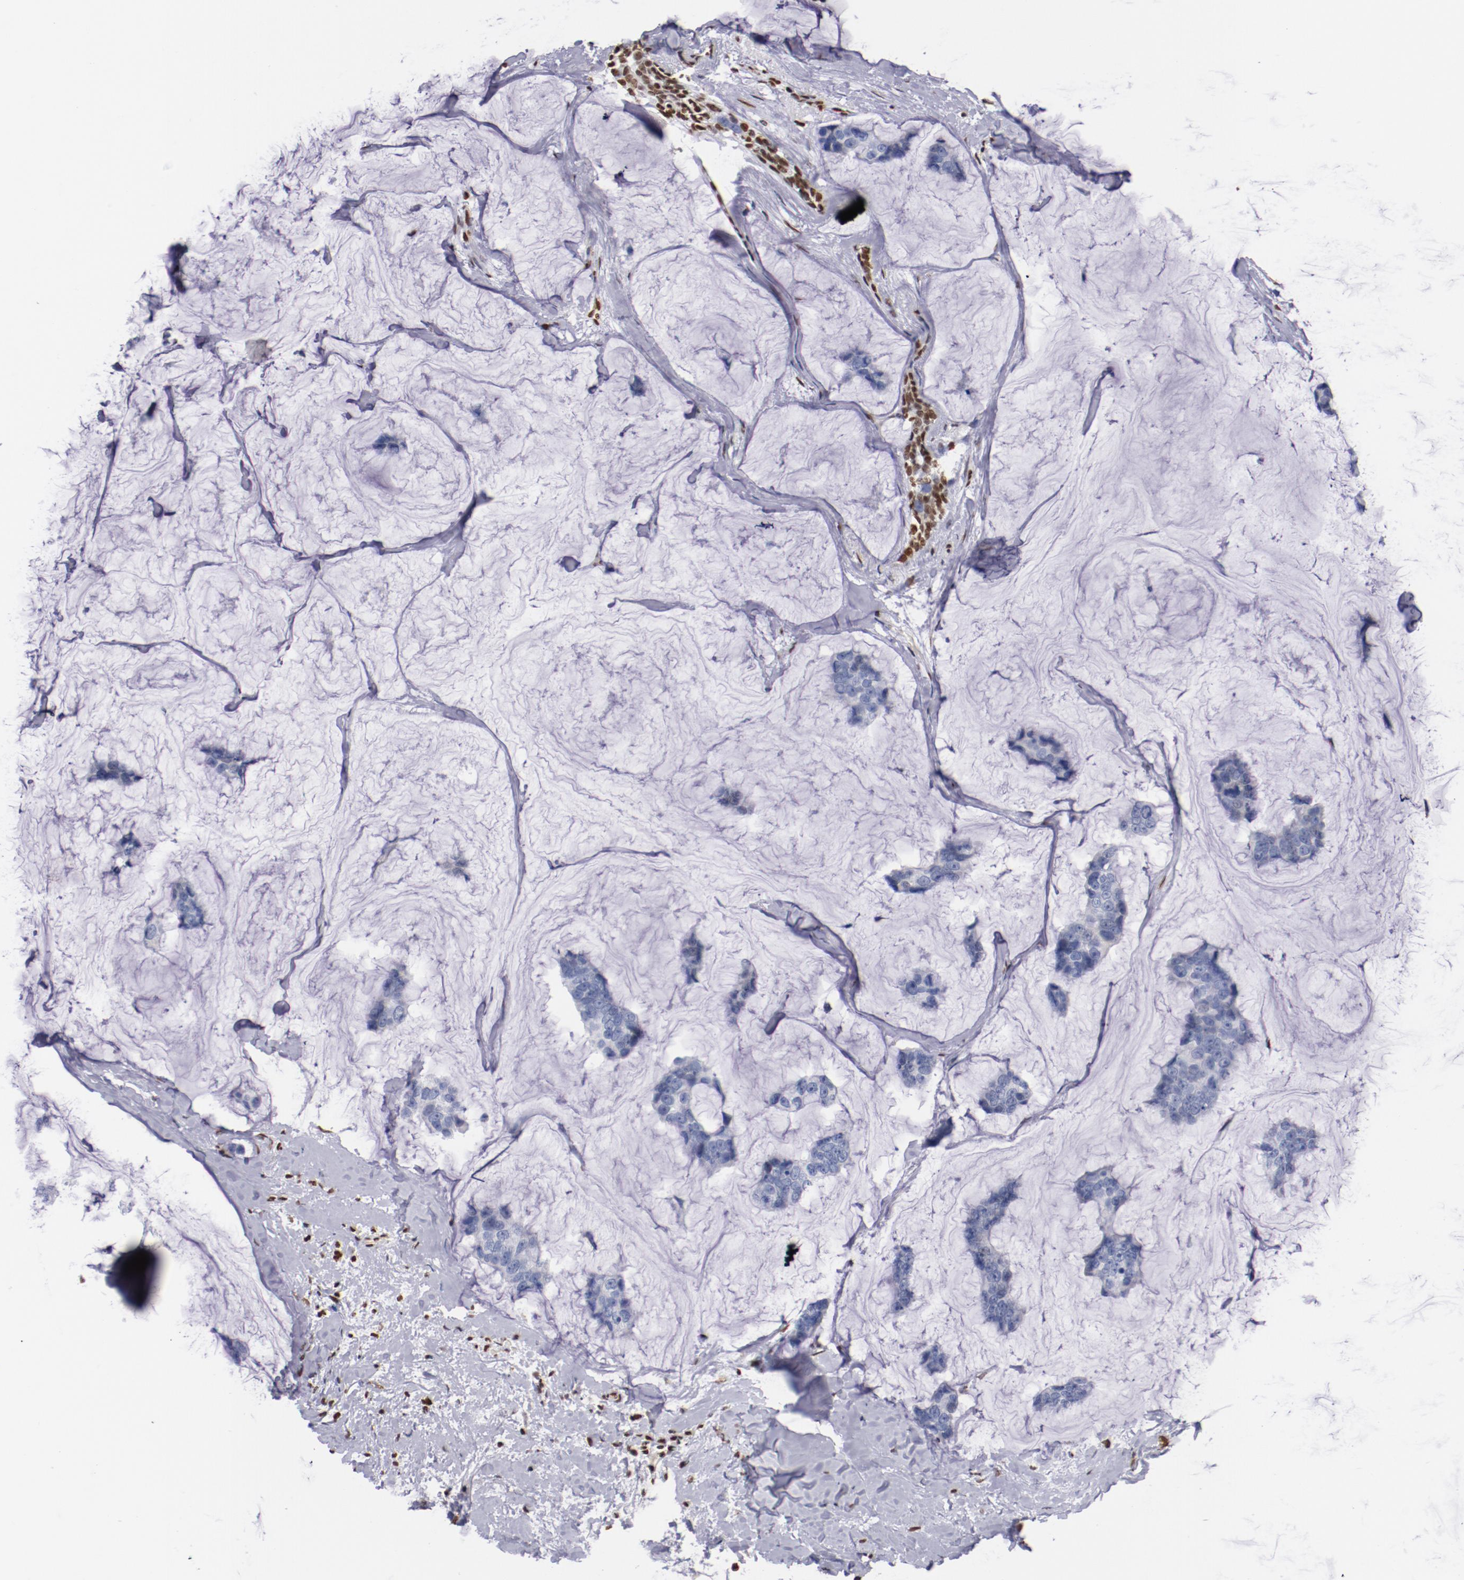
{"staining": {"intensity": "negative", "quantity": "none", "location": "none"}, "tissue": "breast cancer", "cell_type": "Tumor cells", "image_type": "cancer", "snomed": [{"axis": "morphology", "description": "Normal tissue, NOS"}, {"axis": "morphology", "description": "Duct carcinoma"}, {"axis": "topography", "description": "Breast"}], "caption": "This is a photomicrograph of immunohistochemistry staining of breast intraductal carcinoma, which shows no expression in tumor cells.", "gene": "IFI16", "patient": {"sex": "female", "age": 50}}